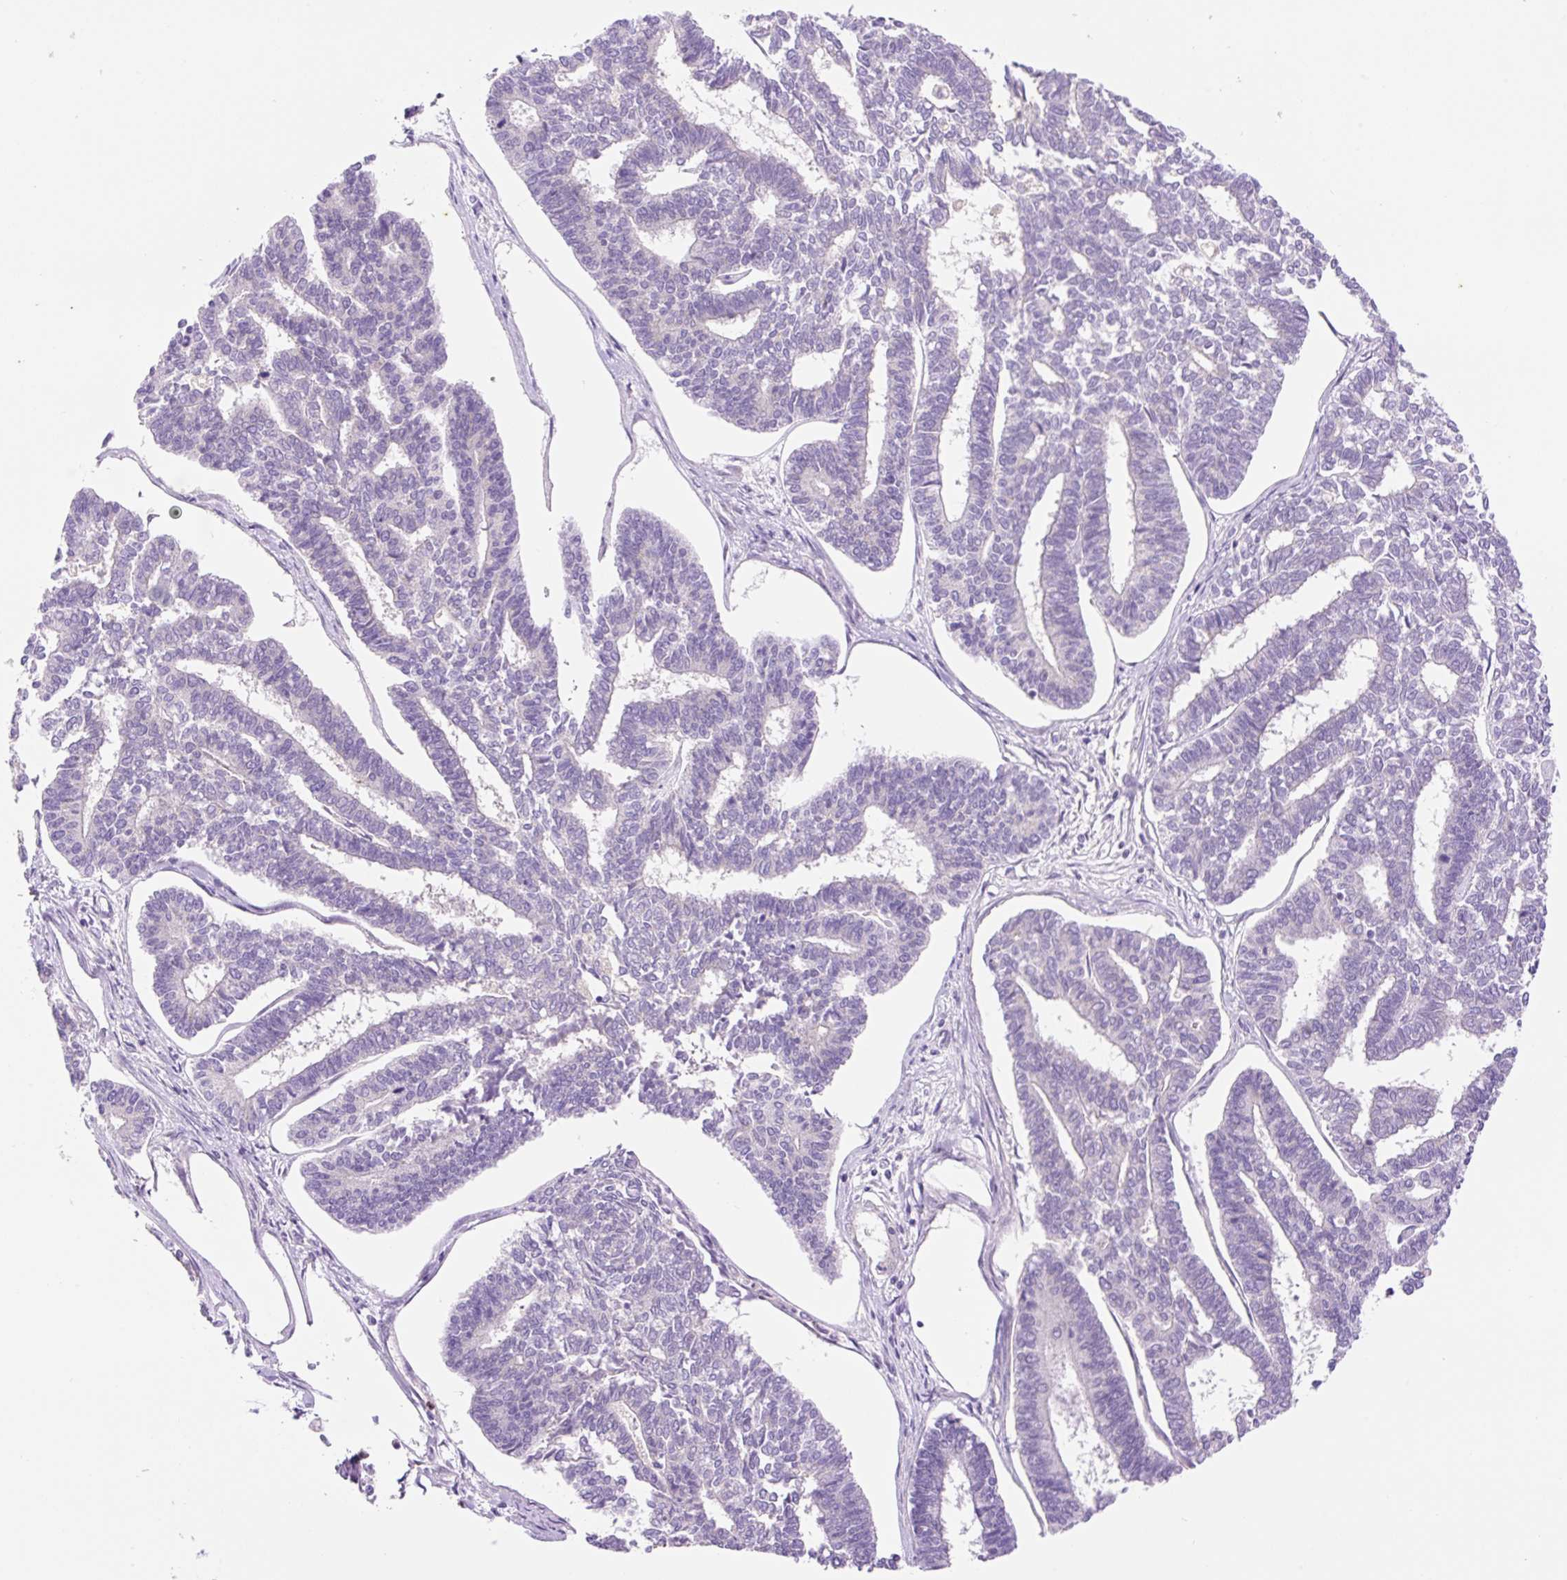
{"staining": {"intensity": "negative", "quantity": "none", "location": "none"}, "tissue": "endometrial cancer", "cell_type": "Tumor cells", "image_type": "cancer", "snomed": [{"axis": "morphology", "description": "Adenocarcinoma, NOS"}, {"axis": "topography", "description": "Endometrium"}], "caption": "DAB (3,3'-diaminobenzidine) immunohistochemical staining of human endometrial adenocarcinoma exhibits no significant staining in tumor cells.", "gene": "LHFPL5", "patient": {"sex": "female", "age": 70}}